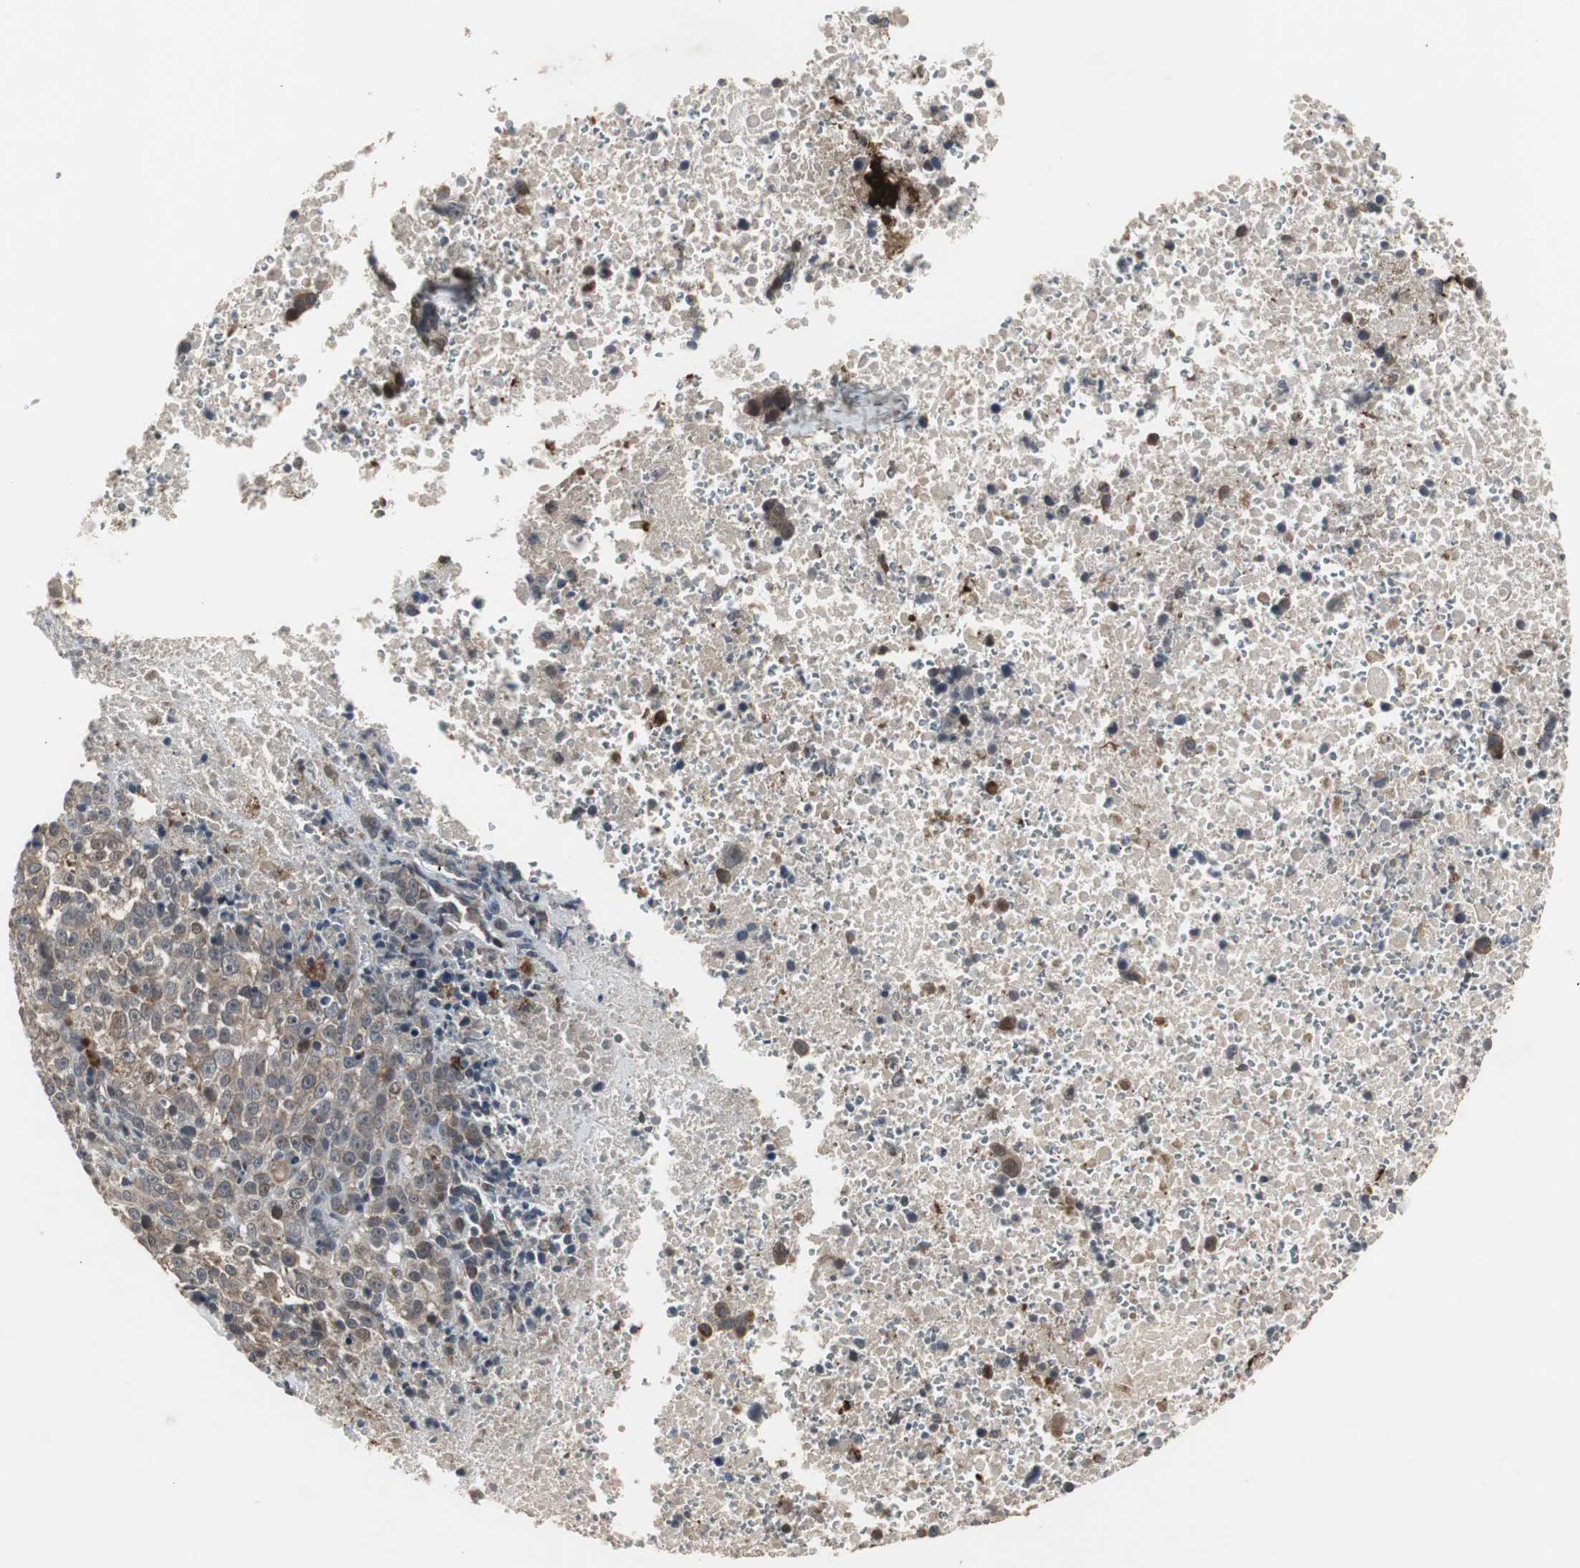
{"staining": {"intensity": "weak", "quantity": ">75%", "location": "cytoplasmic/membranous"}, "tissue": "melanoma", "cell_type": "Tumor cells", "image_type": "cancer", "snomed": [{"axis": "morphology", "description": "Malignant melanoma, Metastatic site"}, {"axis": "topography", "description": "Cerebral cortex"}], "caption": "IHC photomicrograph of malignant melanoma (metastatic site) stained for a protein (brown), which displays low levels of weak cytoplasmic/membranous expression in about >75% of tumor cells.", "gene": "ATP2B2", "patient": {"sex": "female", "age": 52}}